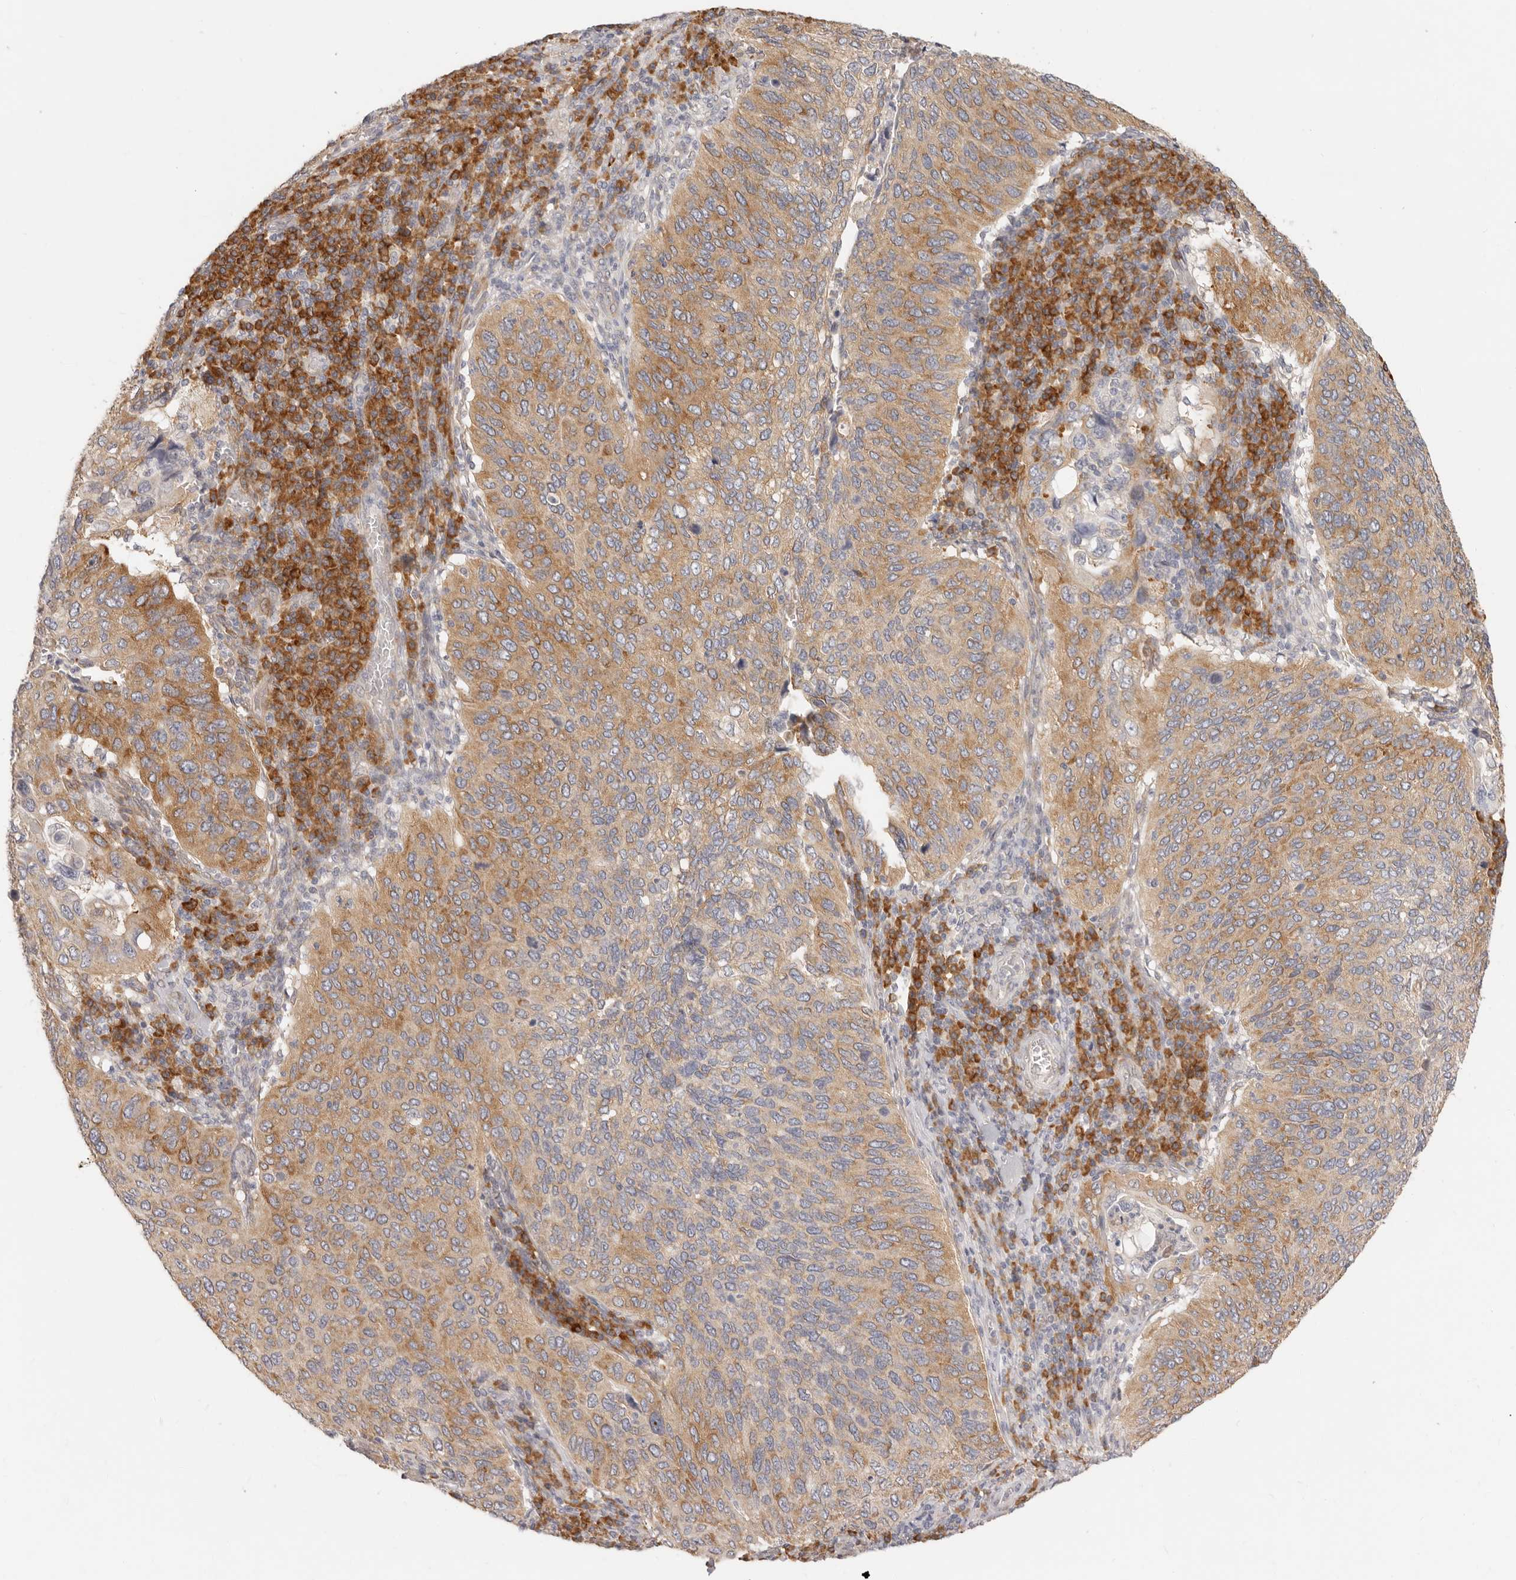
{"staining": {"intensity": "moderate", "quantity": "25%-75%", "location": "cytoplasmic/membranous"}, "tissue": "cervical cancer", "cell_type": "Tumor cells", "image_type": "cancer", "snomed": [{"axis": "morphology", "description": "Squamous cell carcinoma, NOS"}, {"axis": "topography", "description": "Cervix"}], "caption": "The micrograph reveals immunohistochemical staining of cervical cancer (squamous cell carcinoma). There is moderate cytoplasmic/membranous expression is appreciated in approximately 25%-75% of tumor cells.", "gene": "PABPC4", "patient": {"sex": "female", "age": 38}}